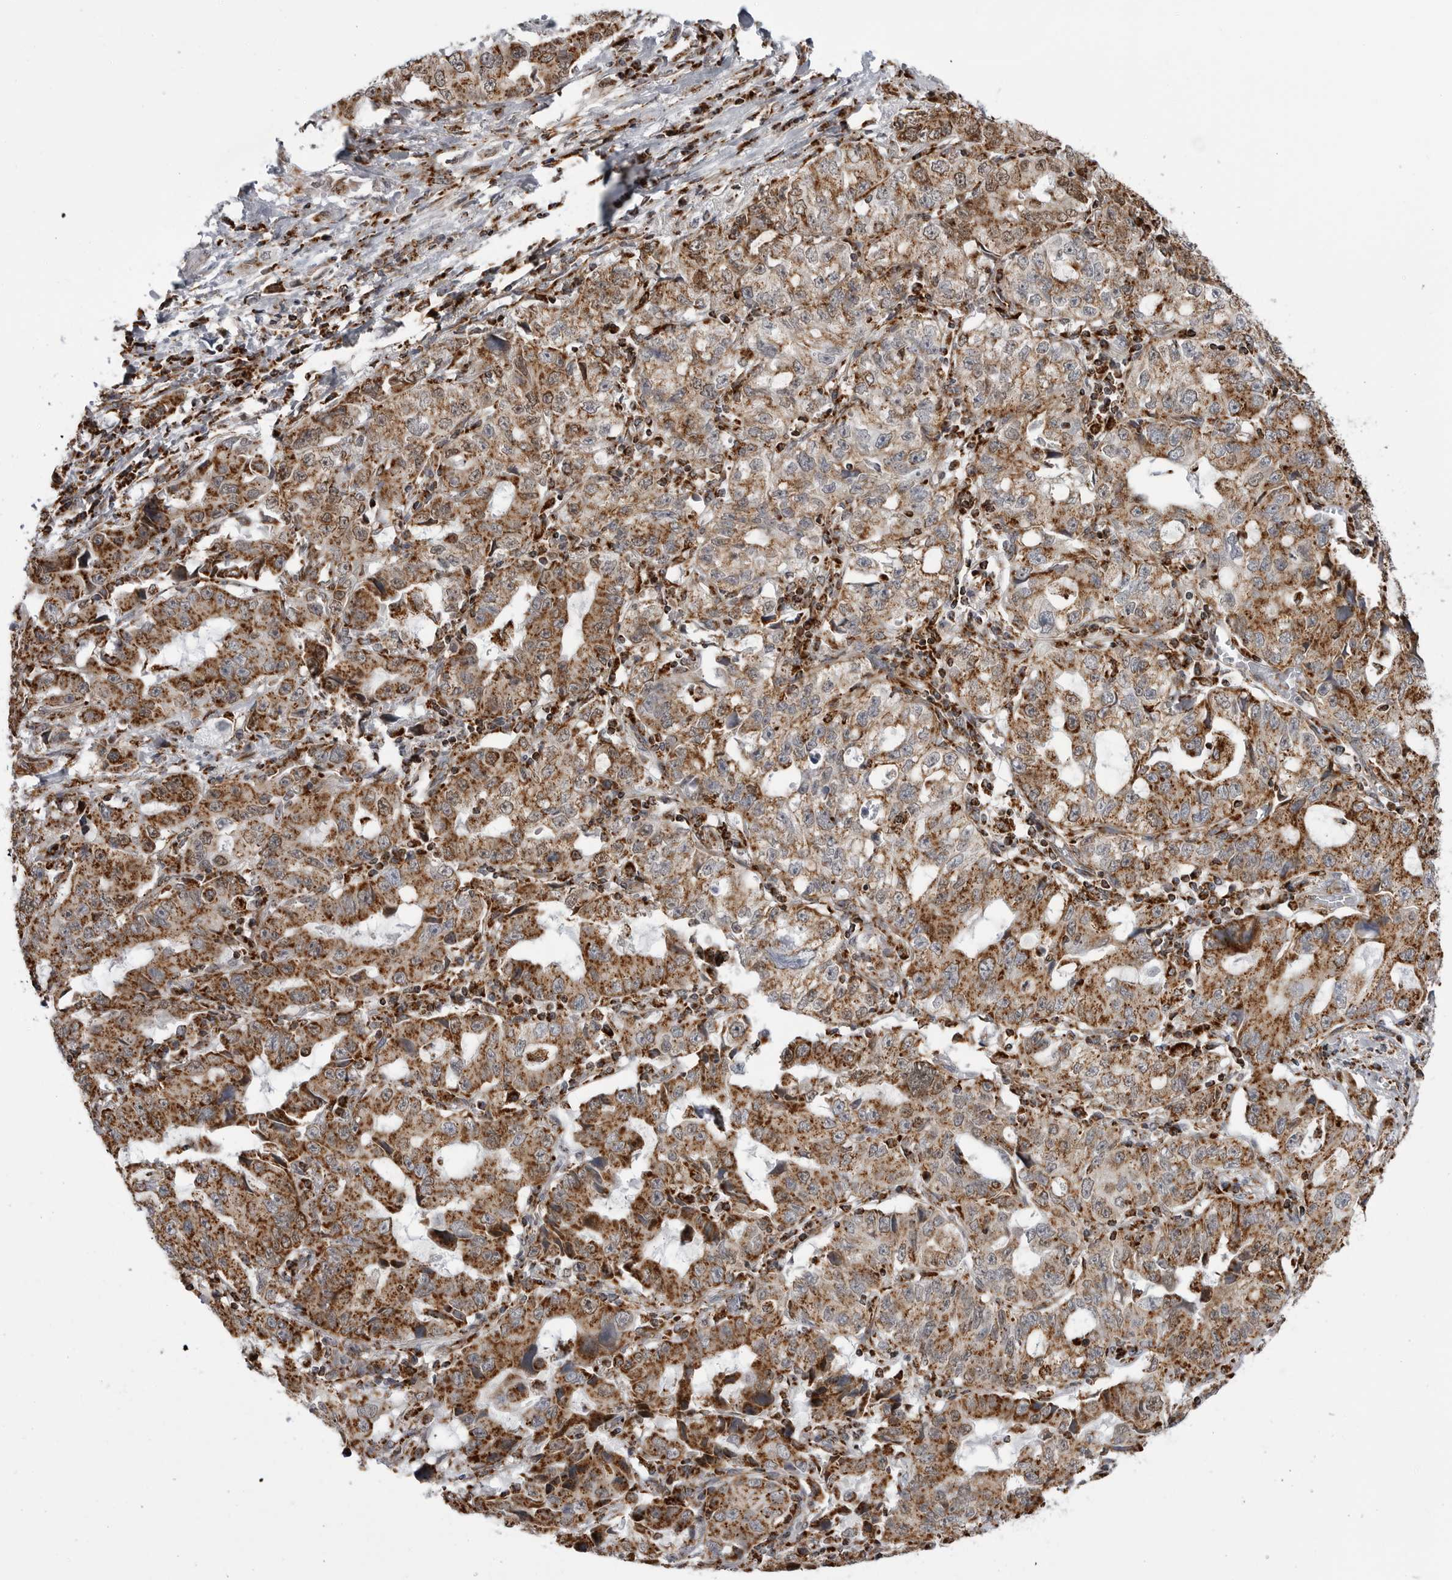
{"staining": {"intensity": "moderate", "quantity": ">75%", "location": "cytoplasmic/membranous"}, "tissue": "lung cancer", "cell_type": "Tumor cells", "image_type": "cancer", "snomed": [{"axis": "morphology", "description": "Adenocarcinoma, NOS"}, {"axis": "topography", "description": "Lung"}], "caption": "Immunohistochemical staining of human lung cancer demonstrates medium levels of moderate cytoplasmic/membranous protein staining in approximately >75% of tumor cells. Immunohistochemistry stains the protein in brown and the nuclei are stained blue.", "gene": "COX5A", "patient": {"sex": "female", "age": 51}}